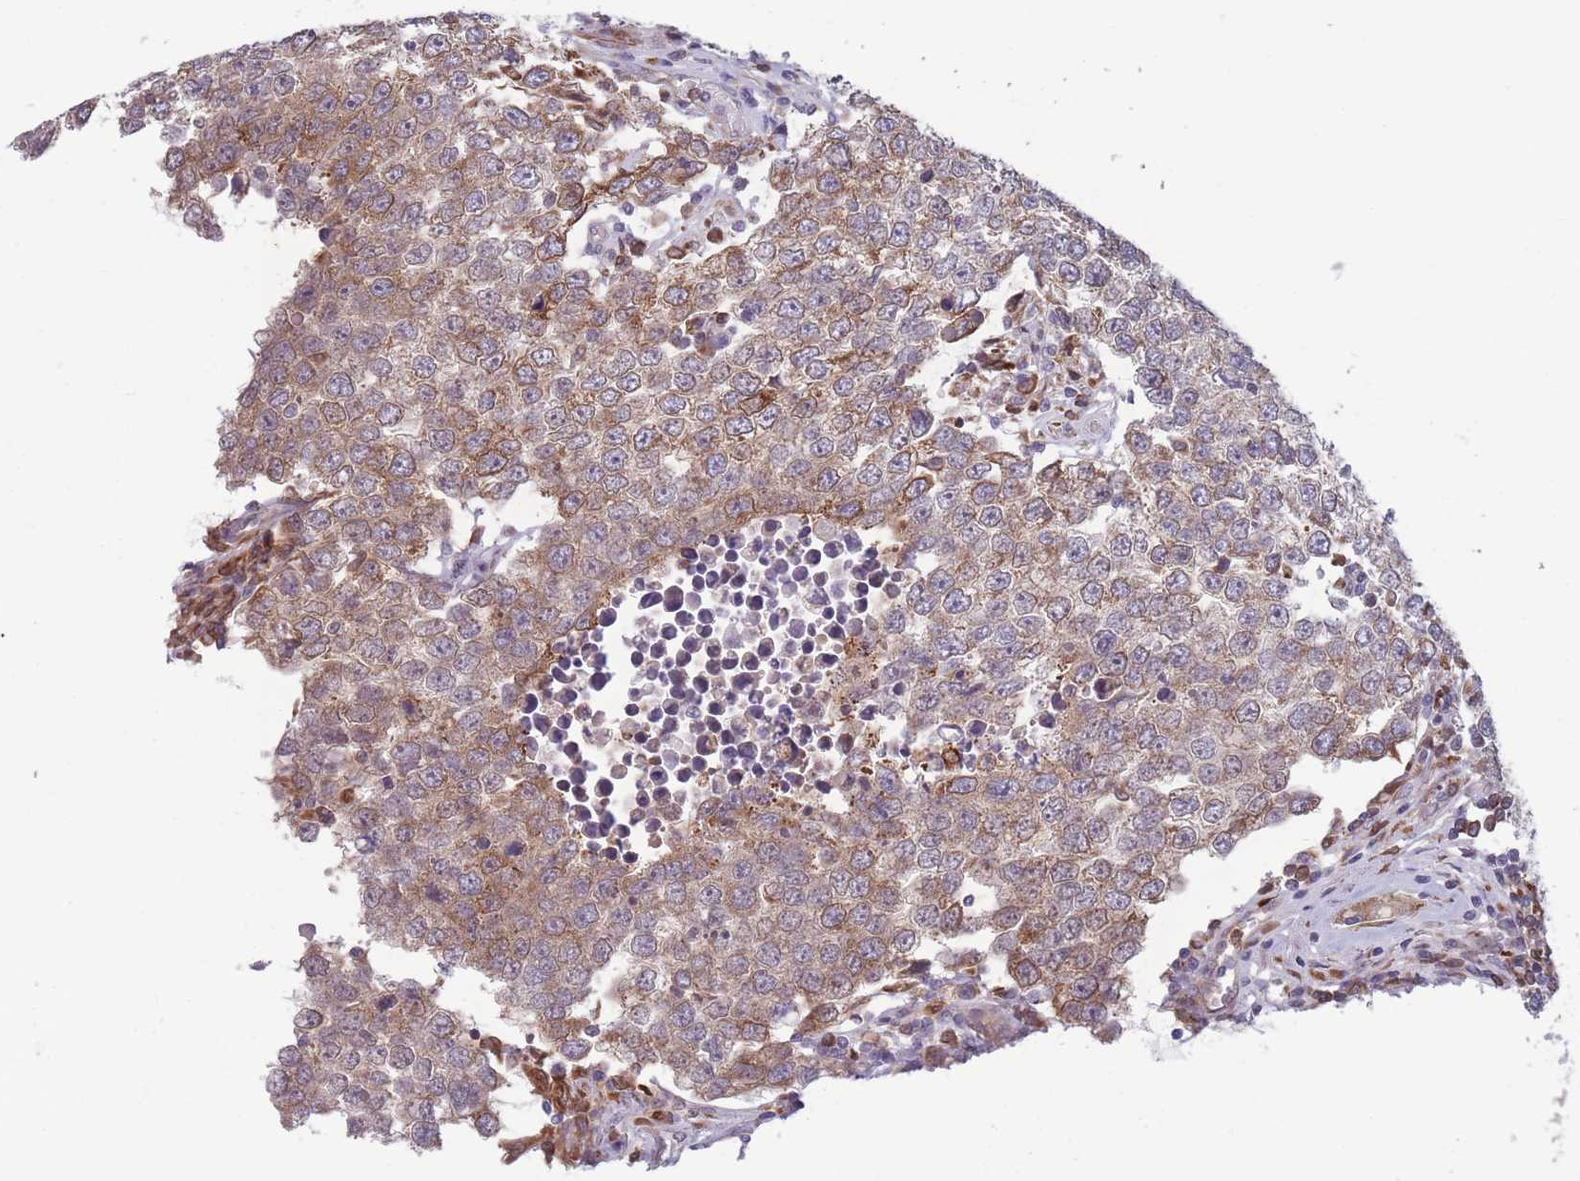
{"staining": {"intensity": "moderate", "quantity": ">75%", "location": "cytoplasmic/membranous"}, "tissue": "testis cancer", "cell_type": "Tumor cells", "image_type": "cancer", "snomed": [{"axis": "morphology", "description": "Seminoma, NOS"}, {"axis": "morphology", "description": "Carcinoma, Embryonal, NOS"}, {"axis": "topography", "description": "Testis"}], "caption": "Brown immunohistochemical staining in testis seminoma shows moderate cytoplasmic/membranous staining in about >75% of tumor cells. (DAB (3,3'-diaminobenzidine) IHC, brown staining for protein, blue staining for nuclei).", "gene": "TMEM121", "patient": {"sex": "male", "age": 28}}